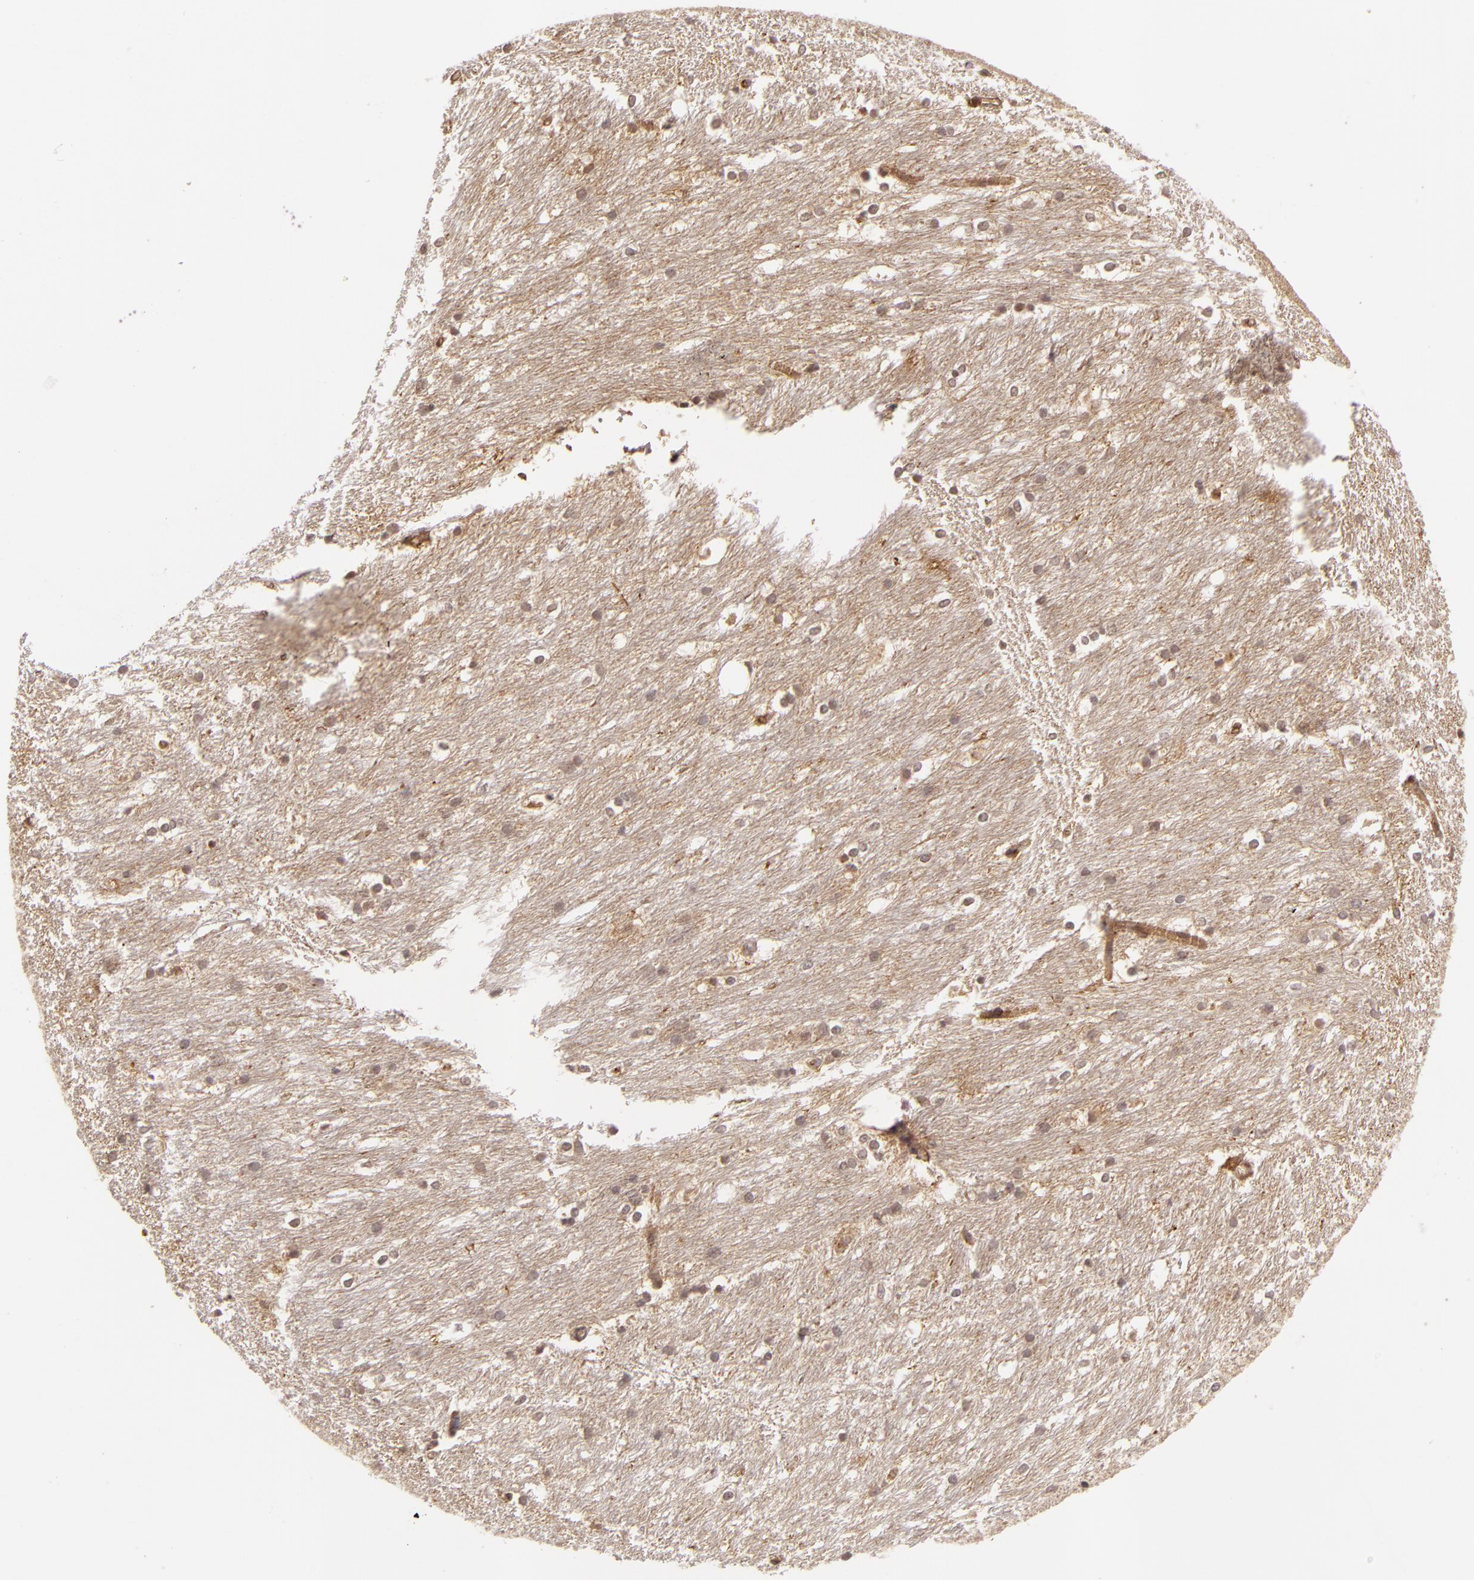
{"staining": {"intensity": "weak", "quantity": ">75%", "location": "cytoplasmic/membranous"}, "tissue": "caudate", "cell_type": "Glial cells", "image_type": "normal", "snomed": [{"axis": "morphology", "description": "Normal tissue, NOS"}, {"axis": "topography", "description": "Lateral ventricle wall"}], "caption": "Weak cytoplasmic/membranous expression for a protein is appreciated in approximately >75% of glial cells of benign caudate using IHC.", "gene": "ZBTB33", "patient": {"sex": "female", "age": 19}}